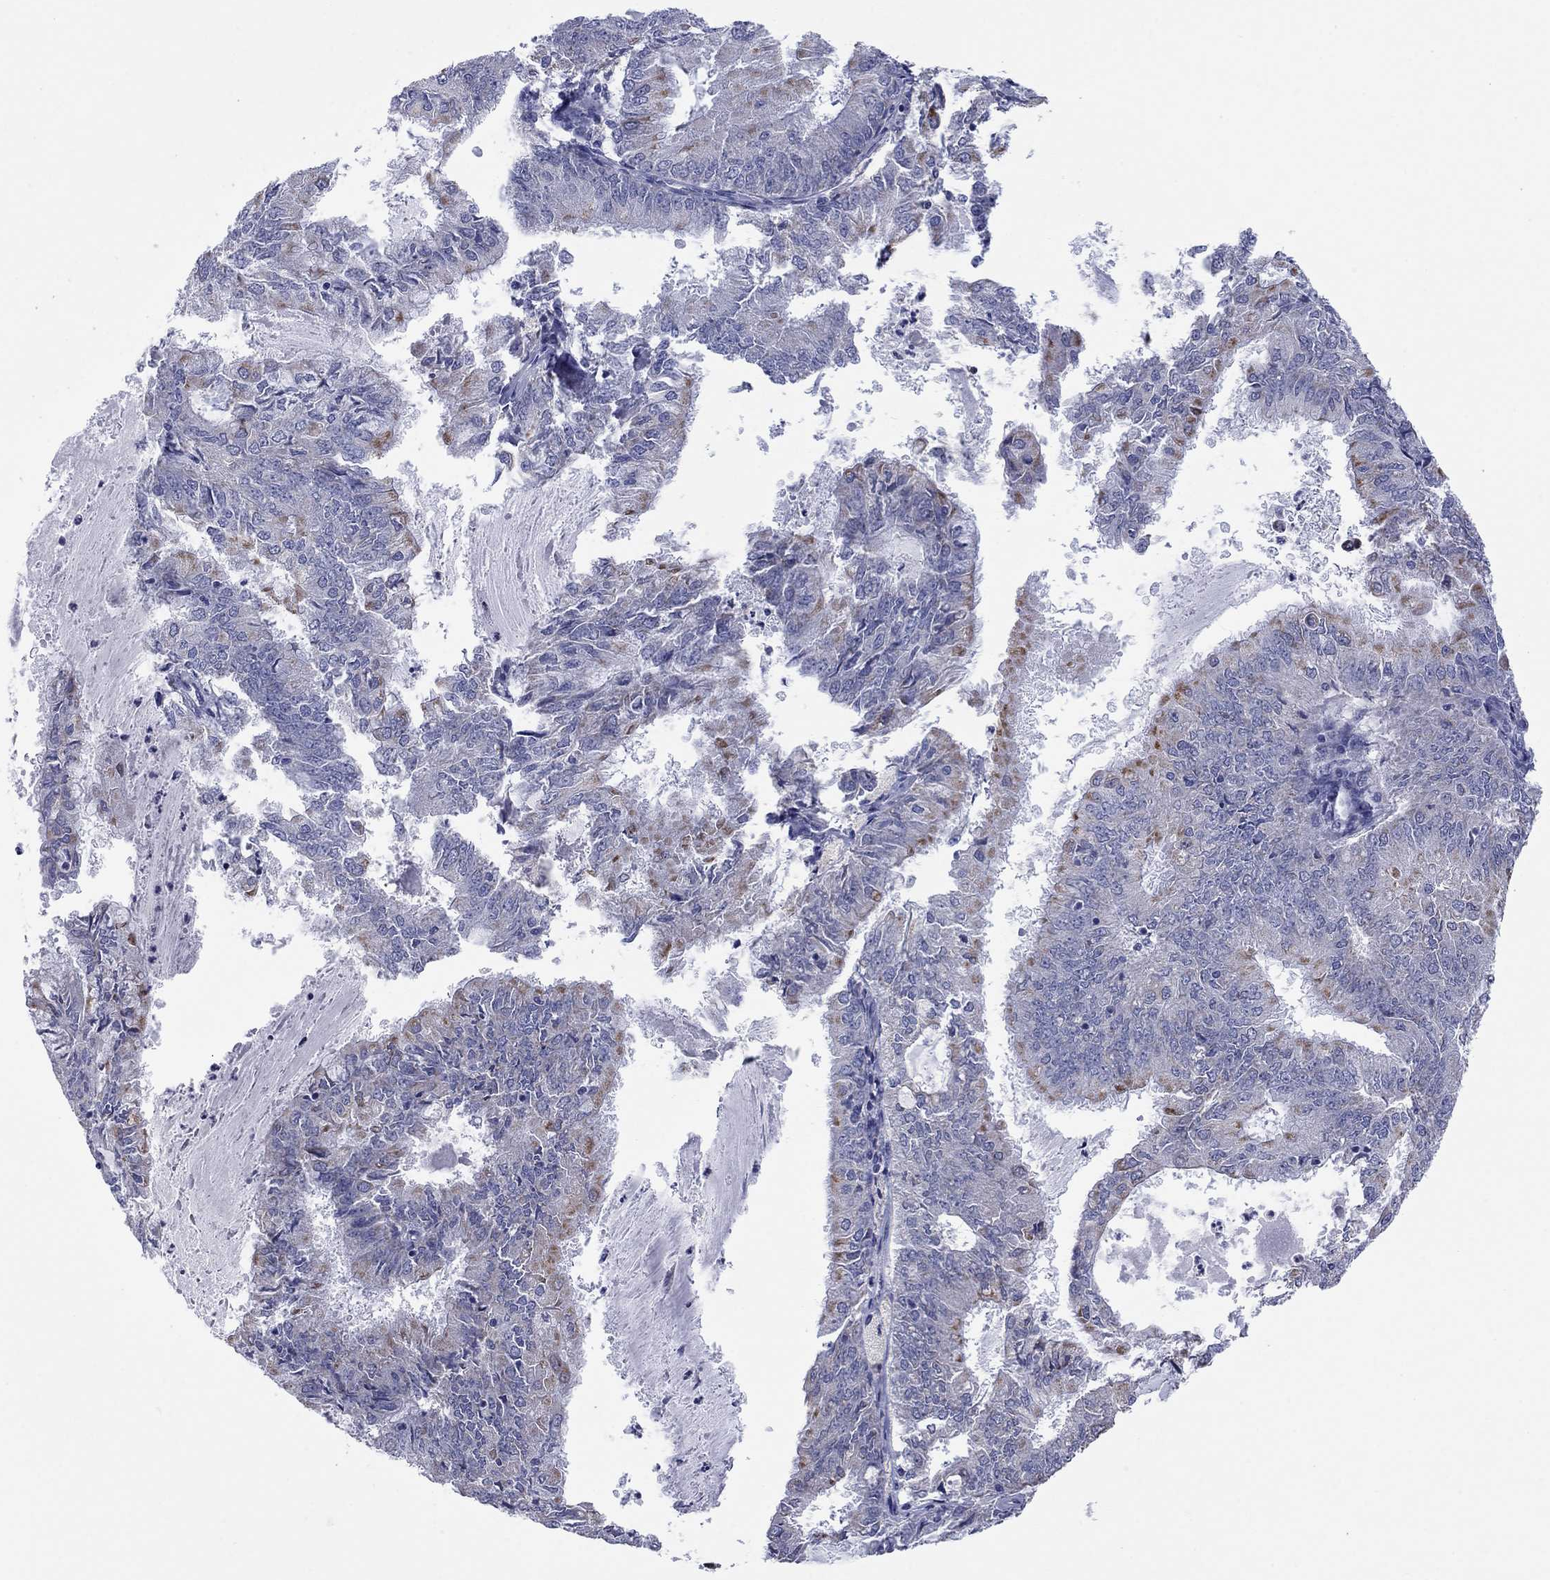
{"staining": {"intensity": "moderate", "quantity": "<25%", "location": "cytoplasmic/membranous"}, "tissue": "endometrial cancer", "cell_type": "Tumor cells", "image_type": "cancer", "snomed": [{"axis": "morphology", "description": "Adenocarcinoma, NOS"}, {"axis": "topography", "description": "Endometrium"}], "caption": "Immunohistochemistry (IHC) of human endometrial cancer demonstrates low levels of moderate cytoplasmic/membranous expression in approximately <25% of tumor cells.", "gene": "MGST3", "patient": {"sex": "female", "age": 57}}